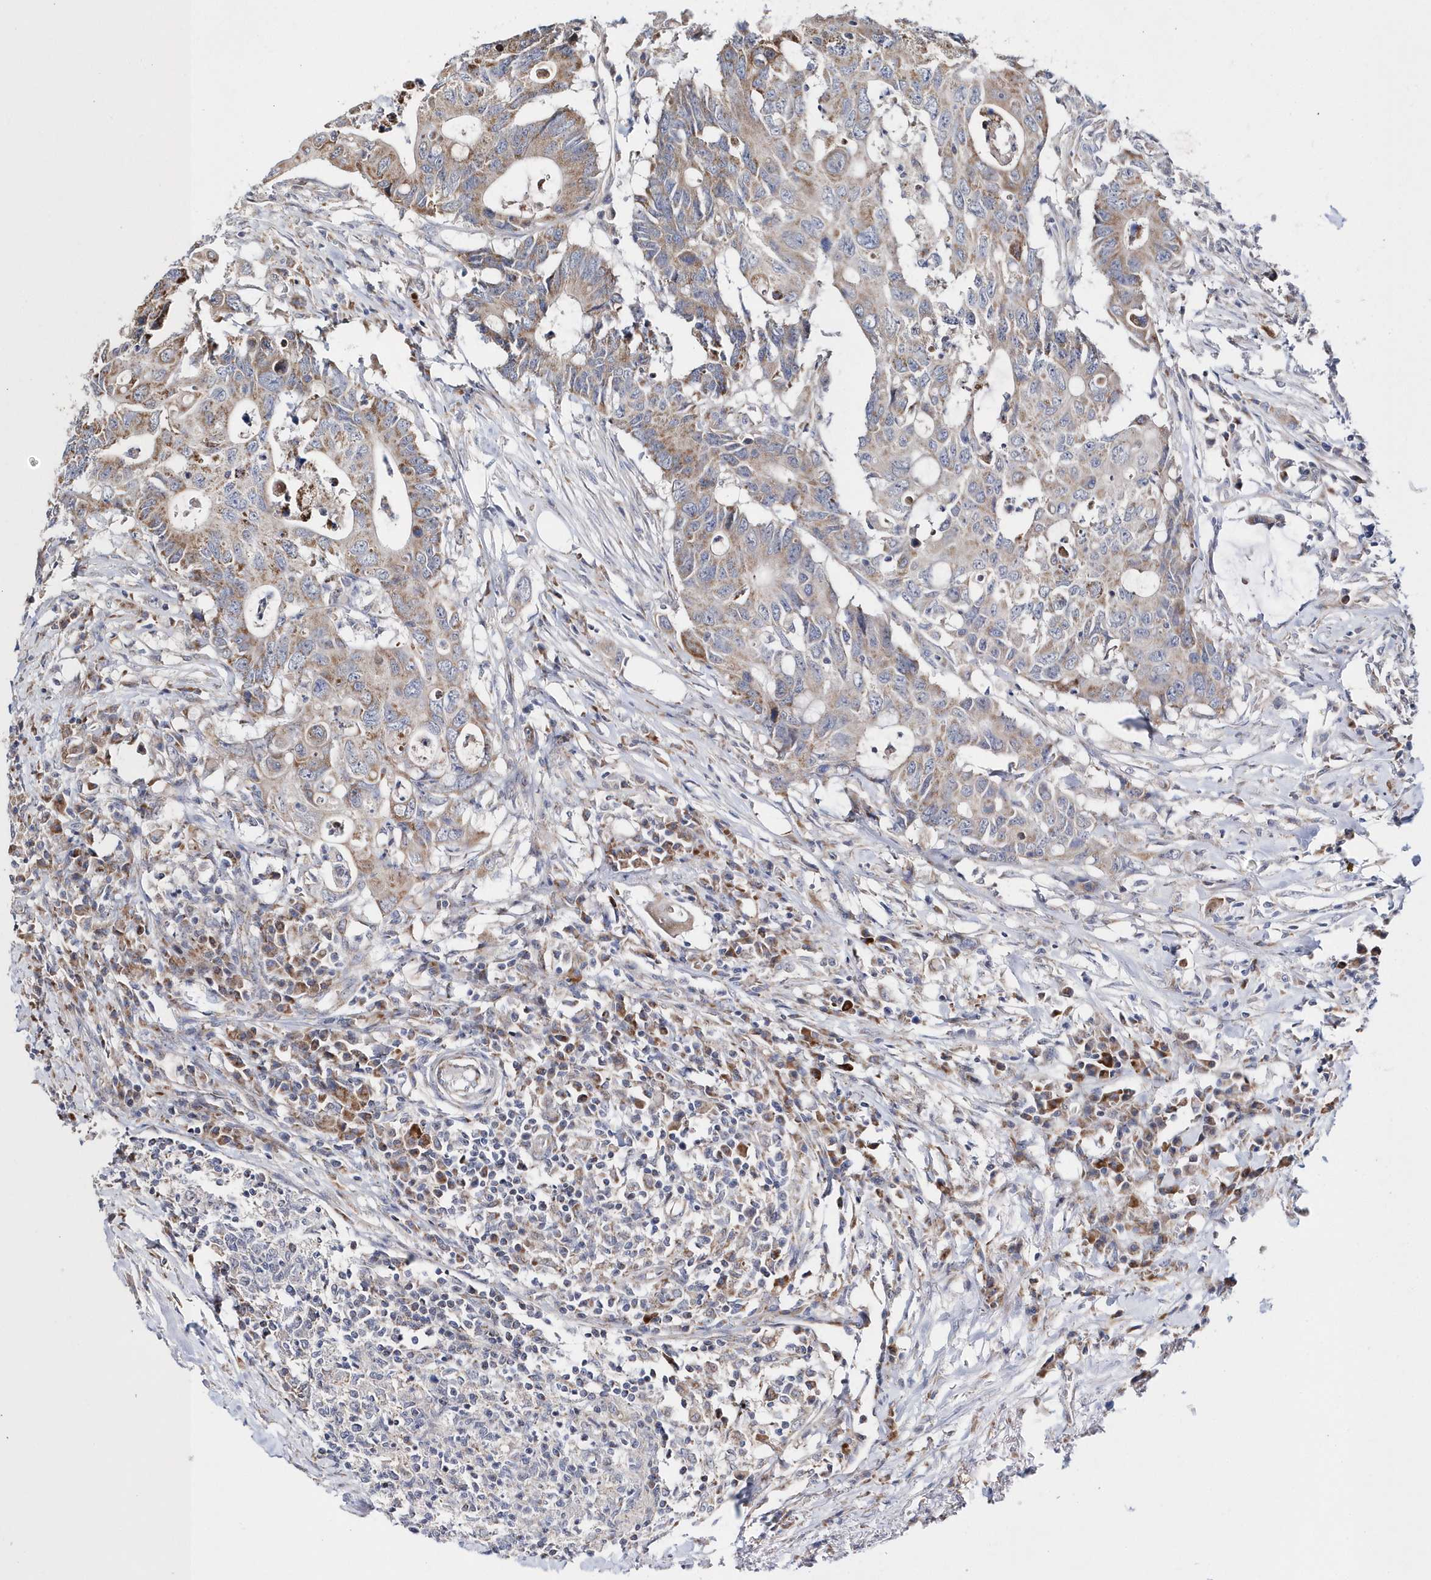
{"staining": {"intensity": "moderate", "quantity": ">75%", "location": "cytoplasmic/membranous"}, "tissue": "colorectal cancer", "cell_type": "Tumor cells", "image_type": "cancer", "snomed": [{"axis": "morphology", "description": "Adenocarcinoma, NOS"}, {"axis": "topography", "description": "Colon"}], "caption": "A photomicrograph of human colorectal cancer stained for a protein displays moderate cytoplasmic/membranous brown staining in tumor cells.", "gene": "SPATA5", "patient": {"sex": "male", "age": 71}}